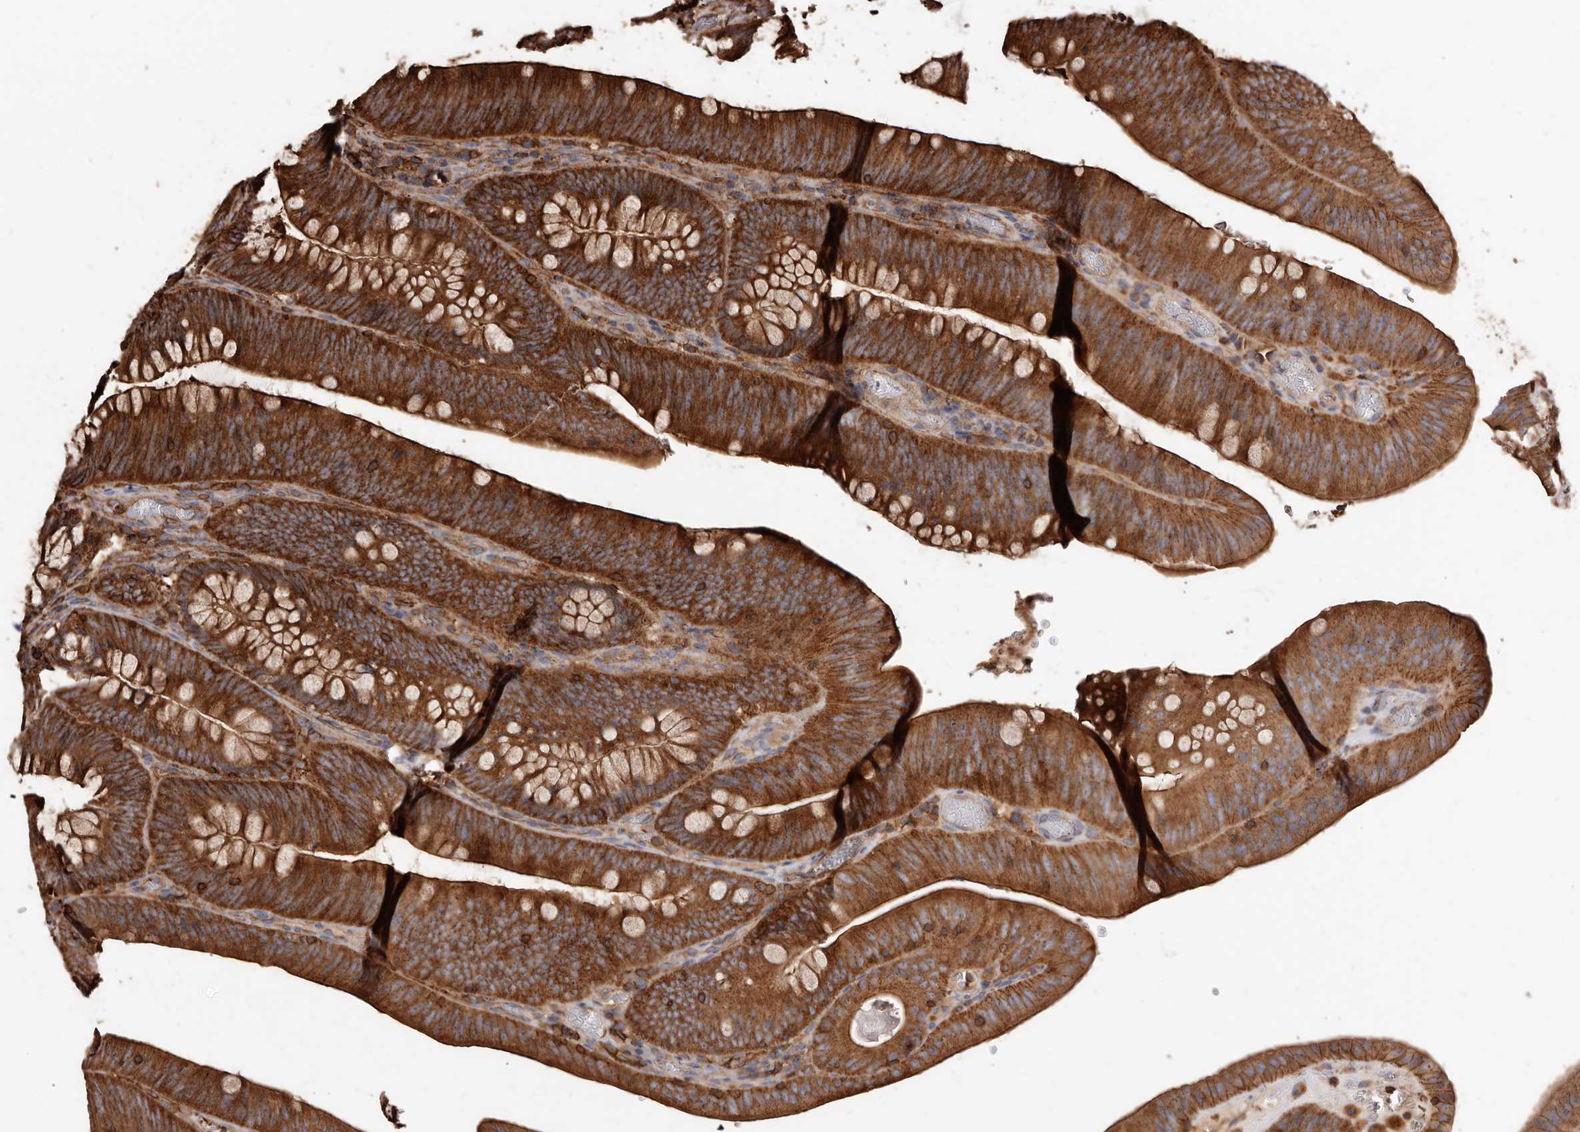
{"staining": {"intensity": "strong", "quantity": ">75%", "location": "cytoplasmic/membranous"}, "tissue": "colorectal cancer", "cell_type": "Tumor cells", "image_type": "cancer", "snomed": [{"axis": "morphology", "description": "Normal tissue, NOS"}, {"axis": "topography", "description": "Colon"}], "caption": "The photomicrograph displays staining of colorectal cancer, revealing strong cytoplasmic/membranous protein expression (brown color) within tumor cells.", "gene": "COQ8B", "patient": {"sex": "female", "age": 82}}